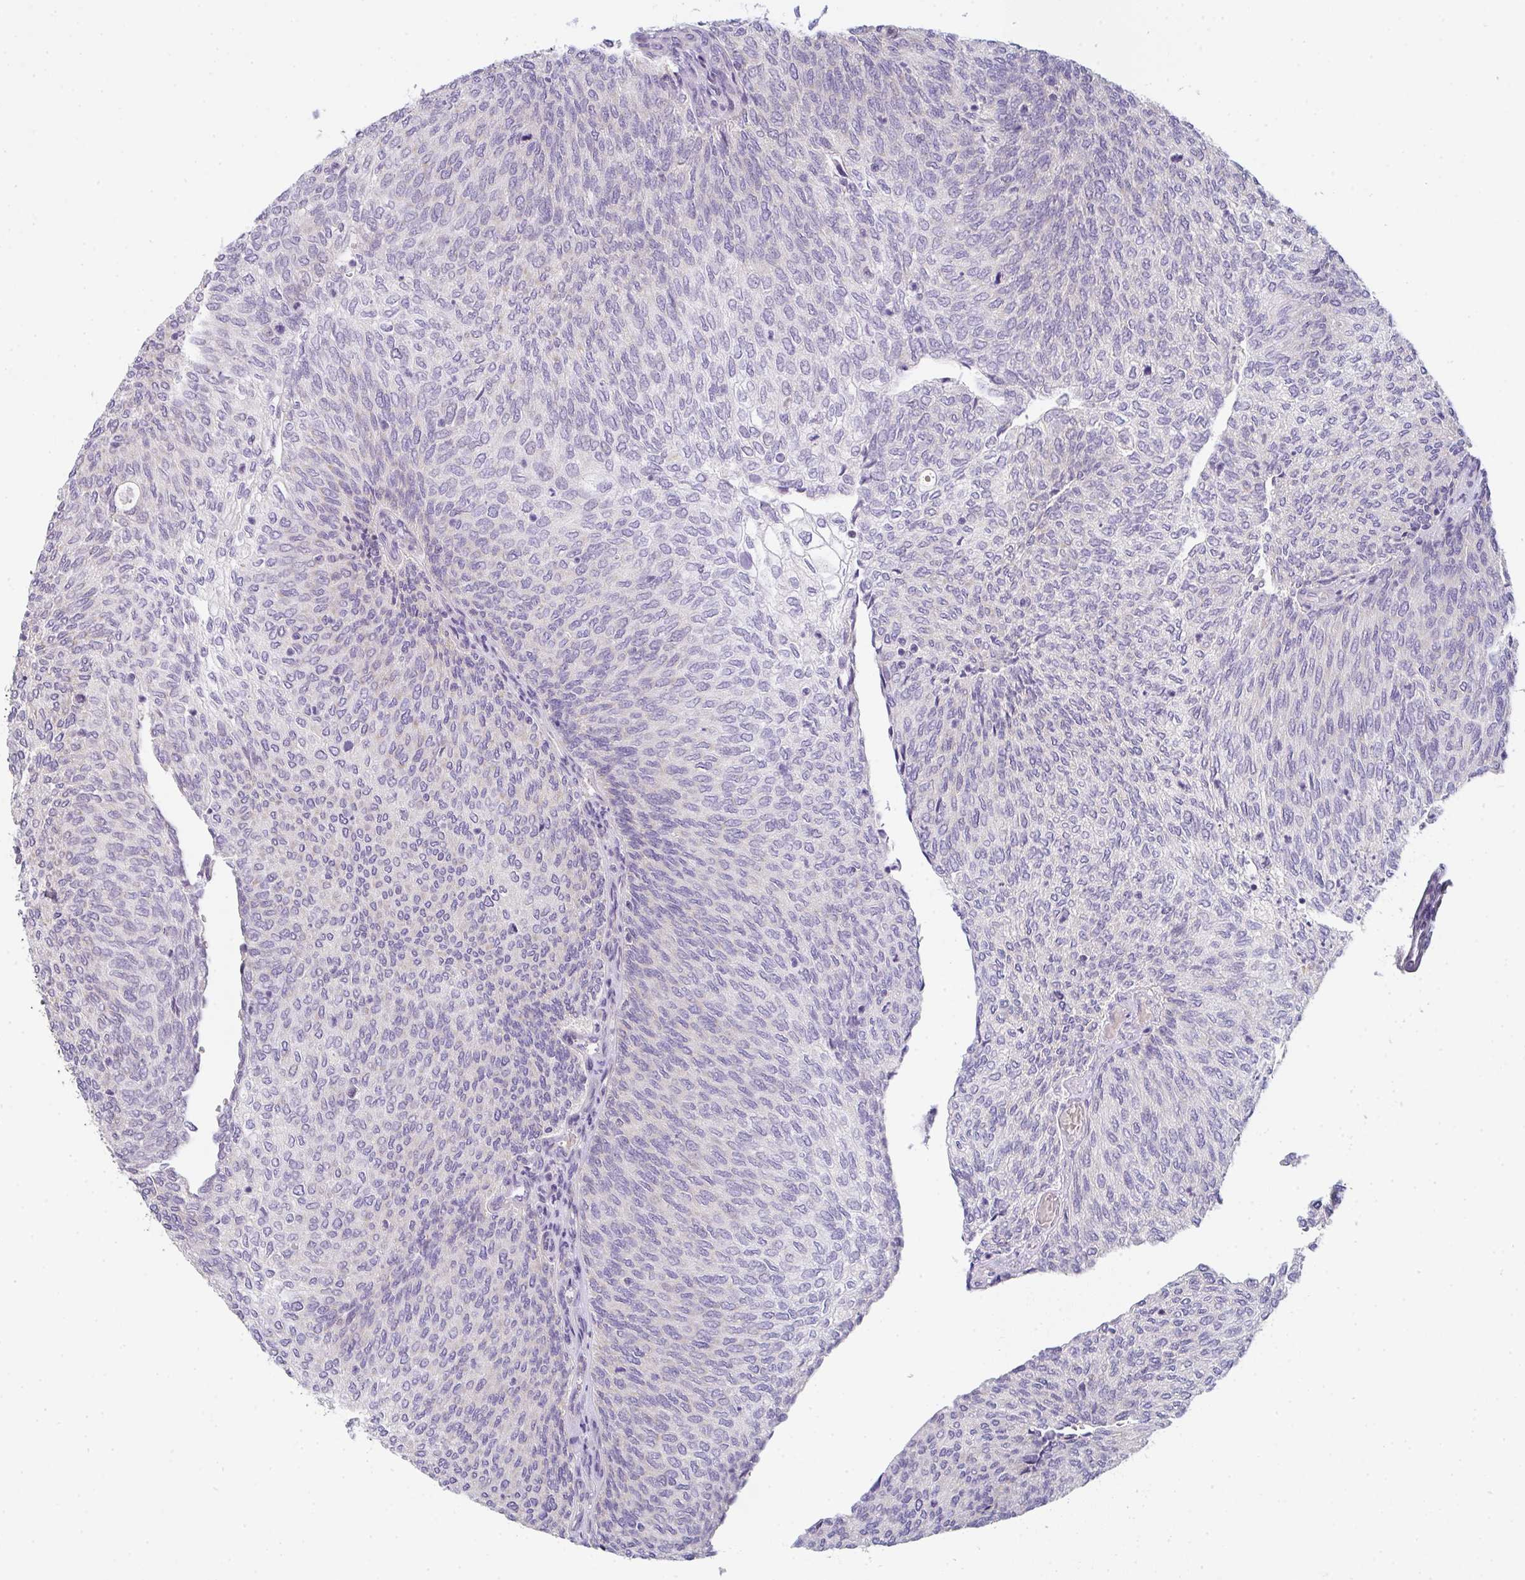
{"staining": {"intensity": "weak", "quantity": "<25%", "location": "cytoplasmic/membranous"}, "tissue": "urothelial cancer", "cell_type": "Tumor cells", "image_type": "cancer", "snomed": [{"axis": "morphology", "description": "Urothelial carcinoma, High grade"}, {"axis": "topography", "description": "Urinary bladder"}], "caption": "Tumor cells are negative for brown protein staining in high-grade urothelial carcinoma.", "gene": "CACNA1S", "patient": {"sex": "female", "age": 79}}